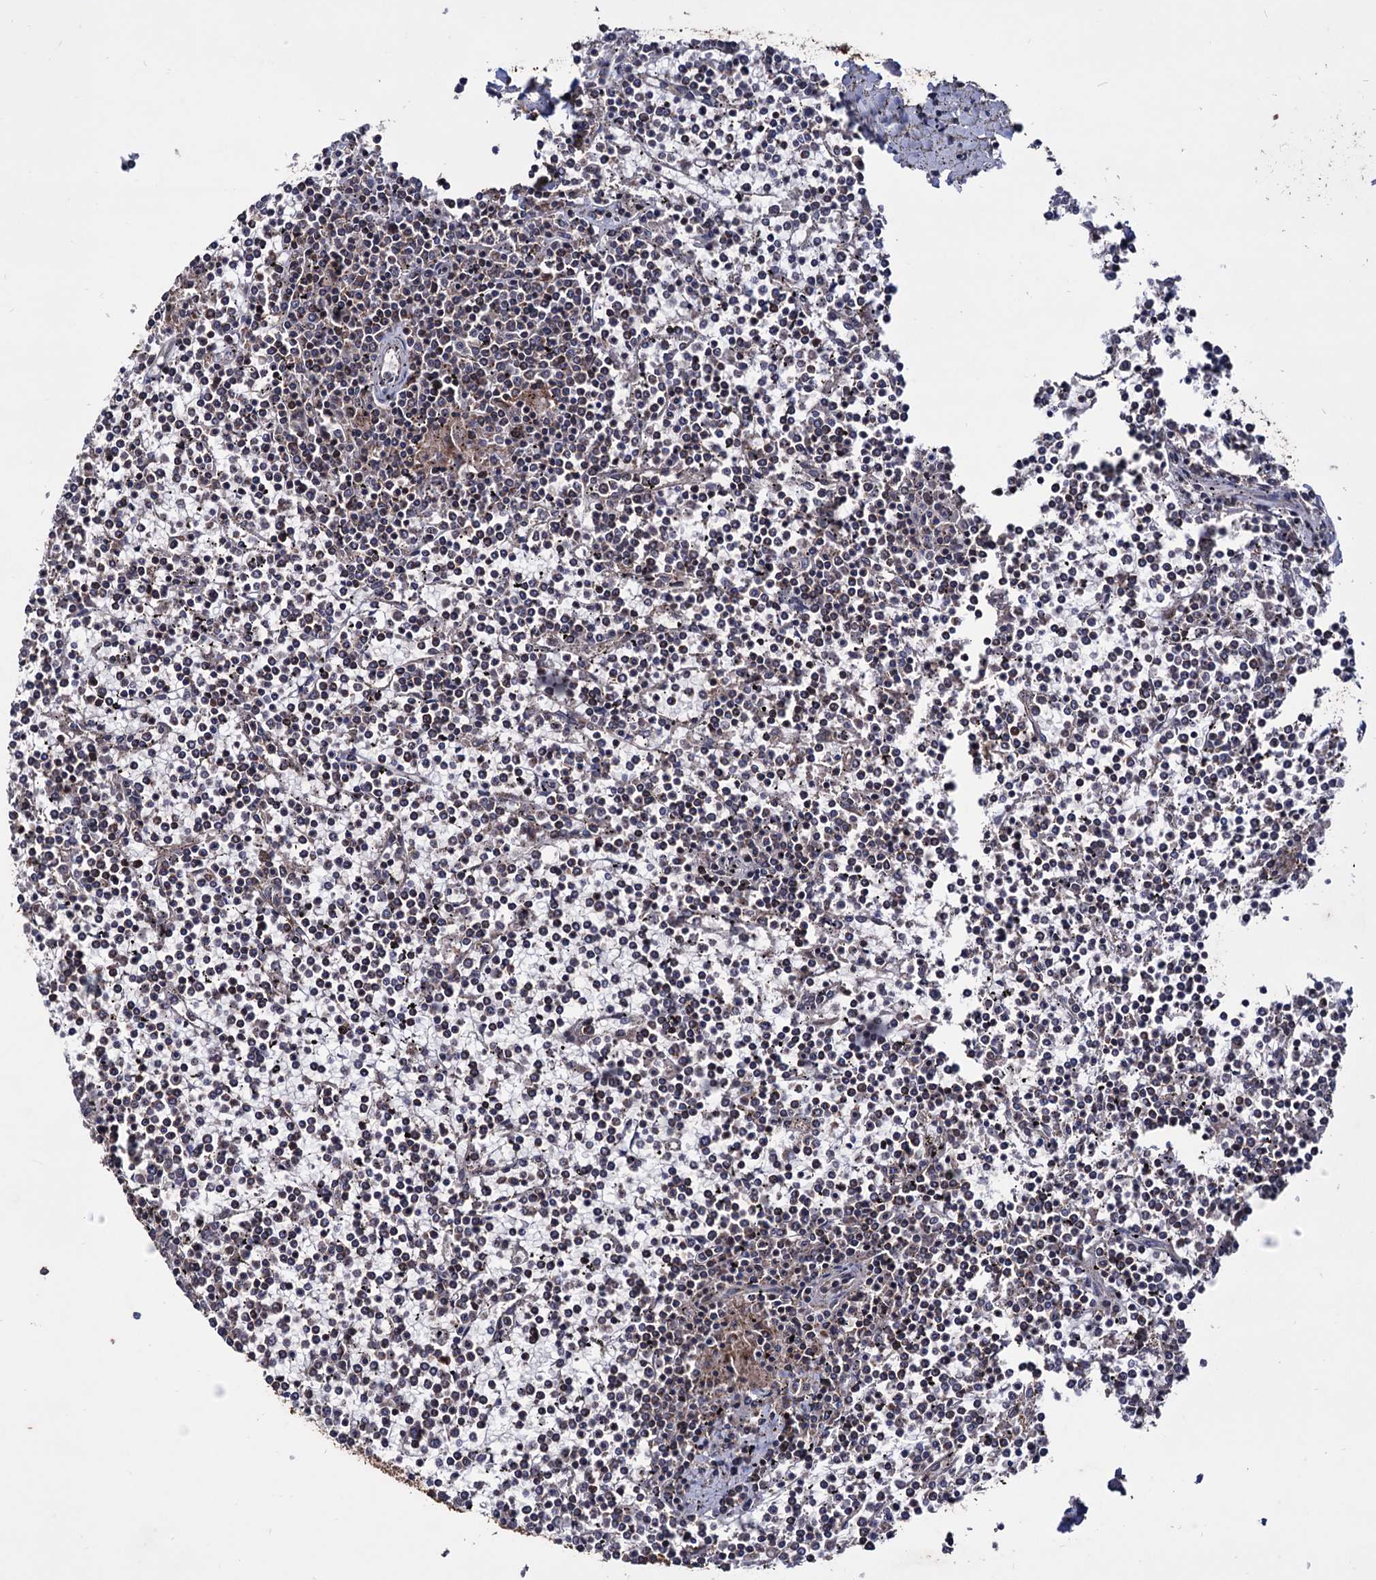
{"staining": {"intensity": "negative", "quantity": "none", "location": "none"}, "tissue": "lymphoma", "cell_type": "Tumor cells", "image_type": "cancer", "snomed": [{"axis": "morphology", "description": "Malignant lymphoma, non-Hodgkin's type, Low grade"}, {"axis": "topography", "description": "Spleen"}], "caption": "IHC photomicrograph of neoplastic tissue: lymphoma stained with DAB (3,3'-diaminobenzidine) reveals no significant protein expression in tumor cells.", "gene": "KLF5", "patient": {"sex": "female", "age": 19}}